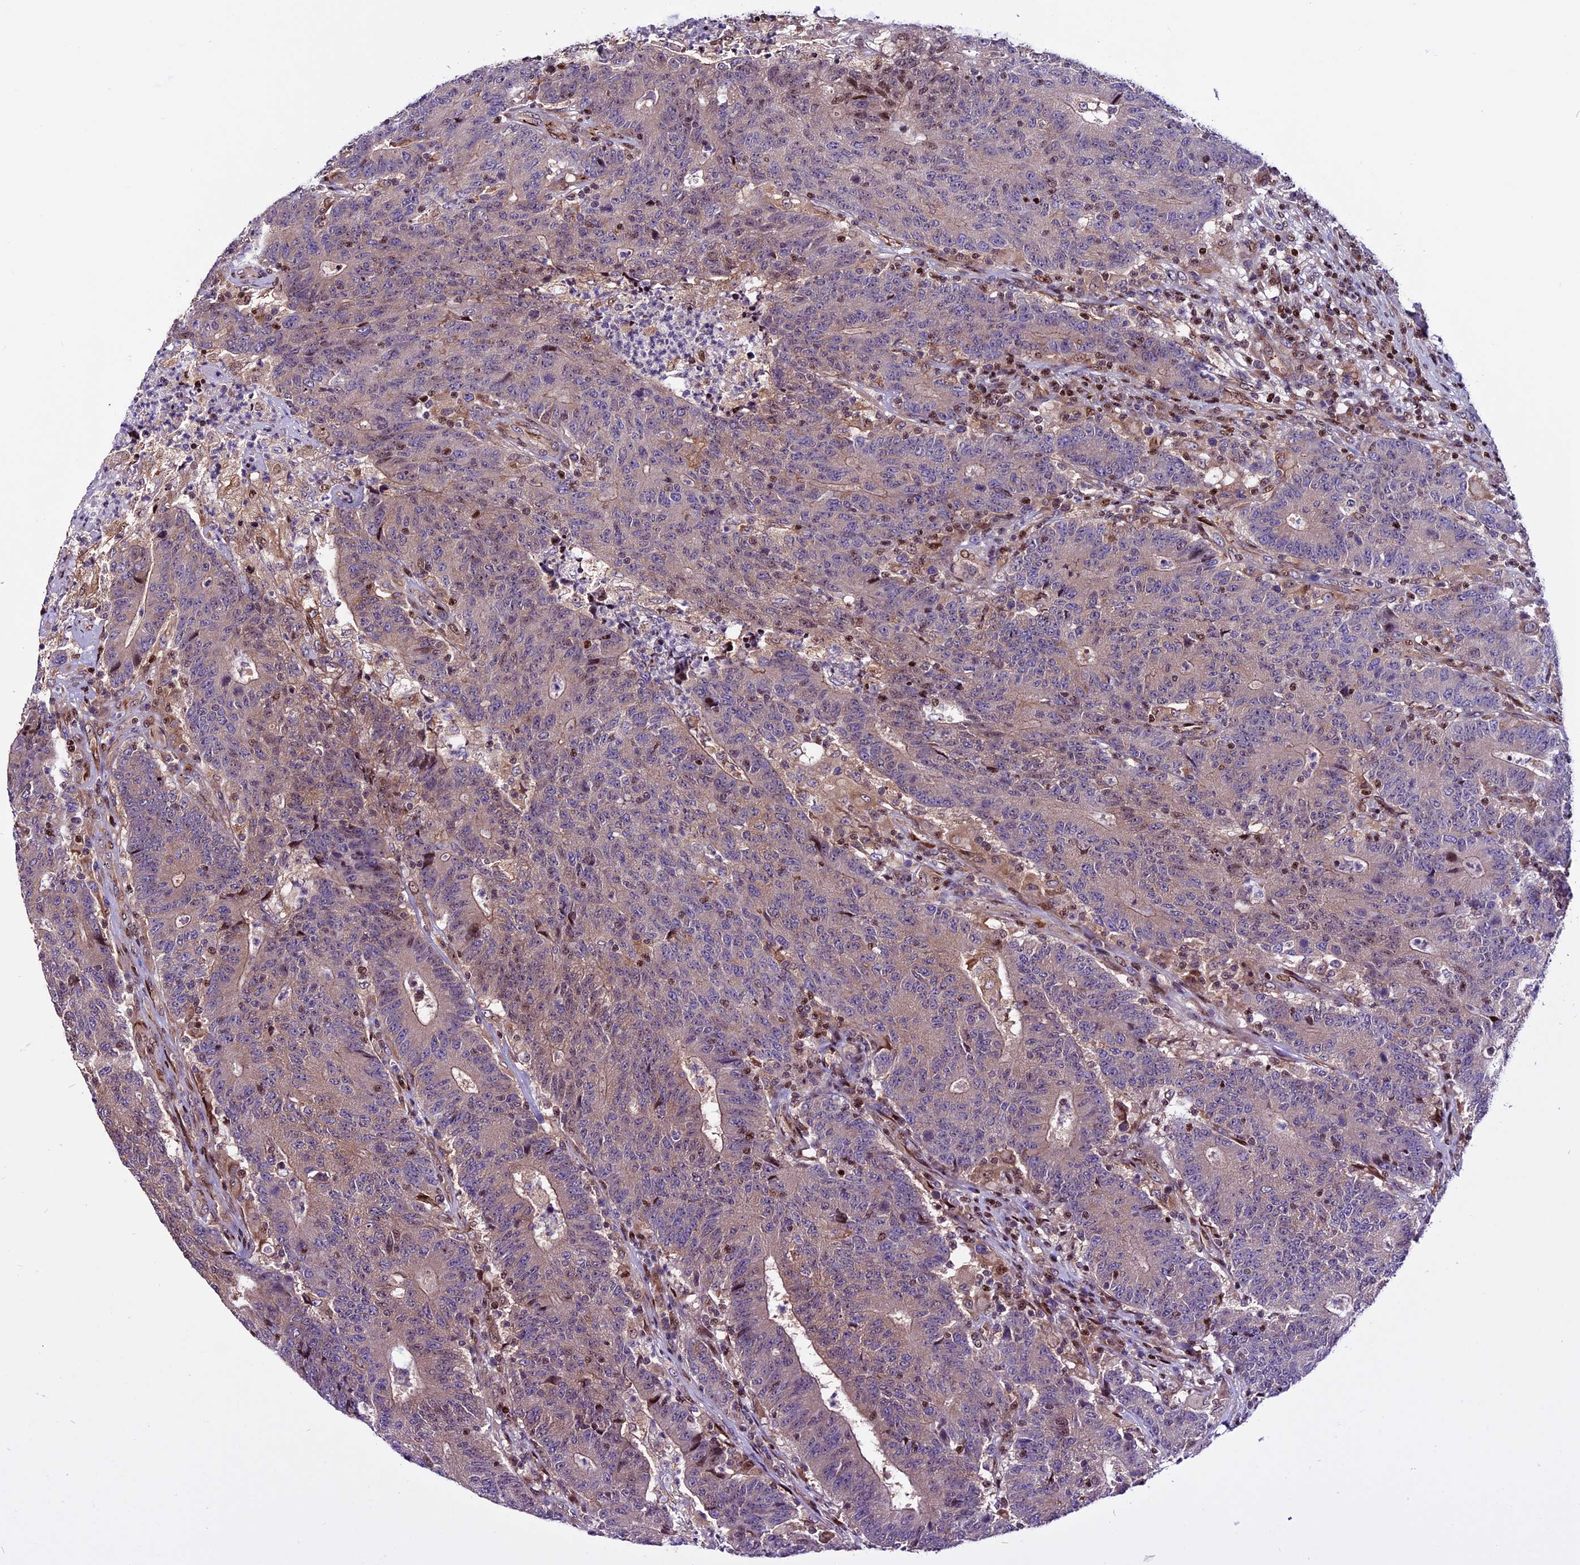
{"staining": {"intensity": "moderate", "quantity": "<25%", "location": "cytoplasmic/membranous,nuclear"}, "tissue": "colorectal cancer", "cell_type": "Tumor cells", "image_type": "cancer", "snomed": [{"axis": "morphology", "description": "Adenocarcinoma, NOS"}, {"axis": "topography", "description": "Colon"}], "caption": "A histopathology image showing moderate cytoplasmic/membranous and nuclear positivity in about <25% of tumor cells in colorectal cancer, as visualized by brown immunohistochemical staining.", "gene": "RINL", "patient": {"sex": "female", "age": 75}}